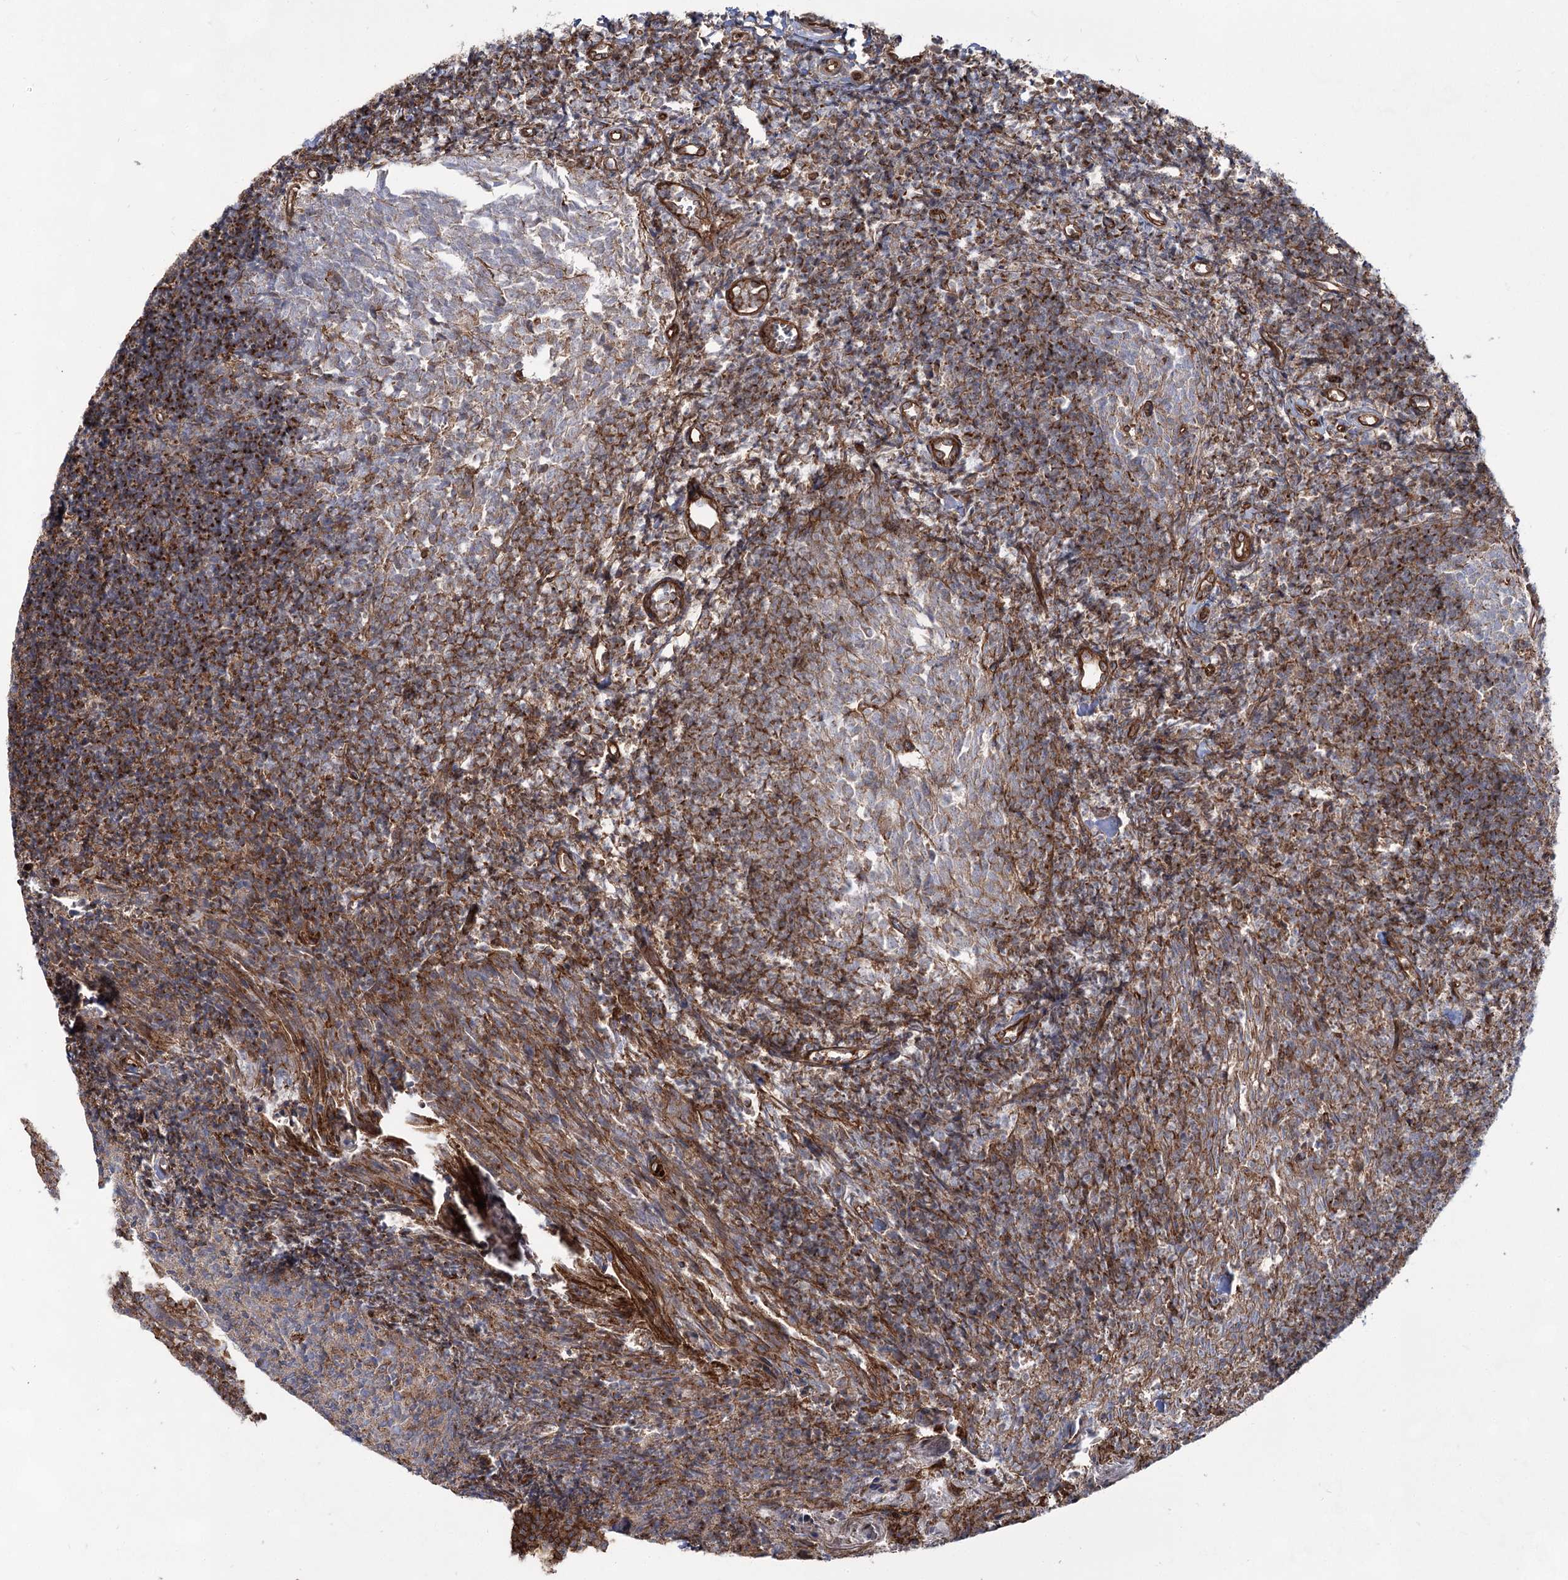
{"staining": {"intensity": "moderate", "quantity": "<25%", "location": "cytoplasmic/membranous"}, "tissue": "tonsil", "cell_type": "Germinal center cells", "image_type": "normal", "snomed": [{"axis": "morphology", "description": "Normal tissue, NOS"}, {"axis": "topography", "description": "Tonsil"}], "caption": "A brown stain labels moderate cytoplasmic/membranous staining of a protein in germinal center cells of unremarkable tonsil.", "gene": "IQSEC1", "patient": {"sex": "female", "age": 10}}